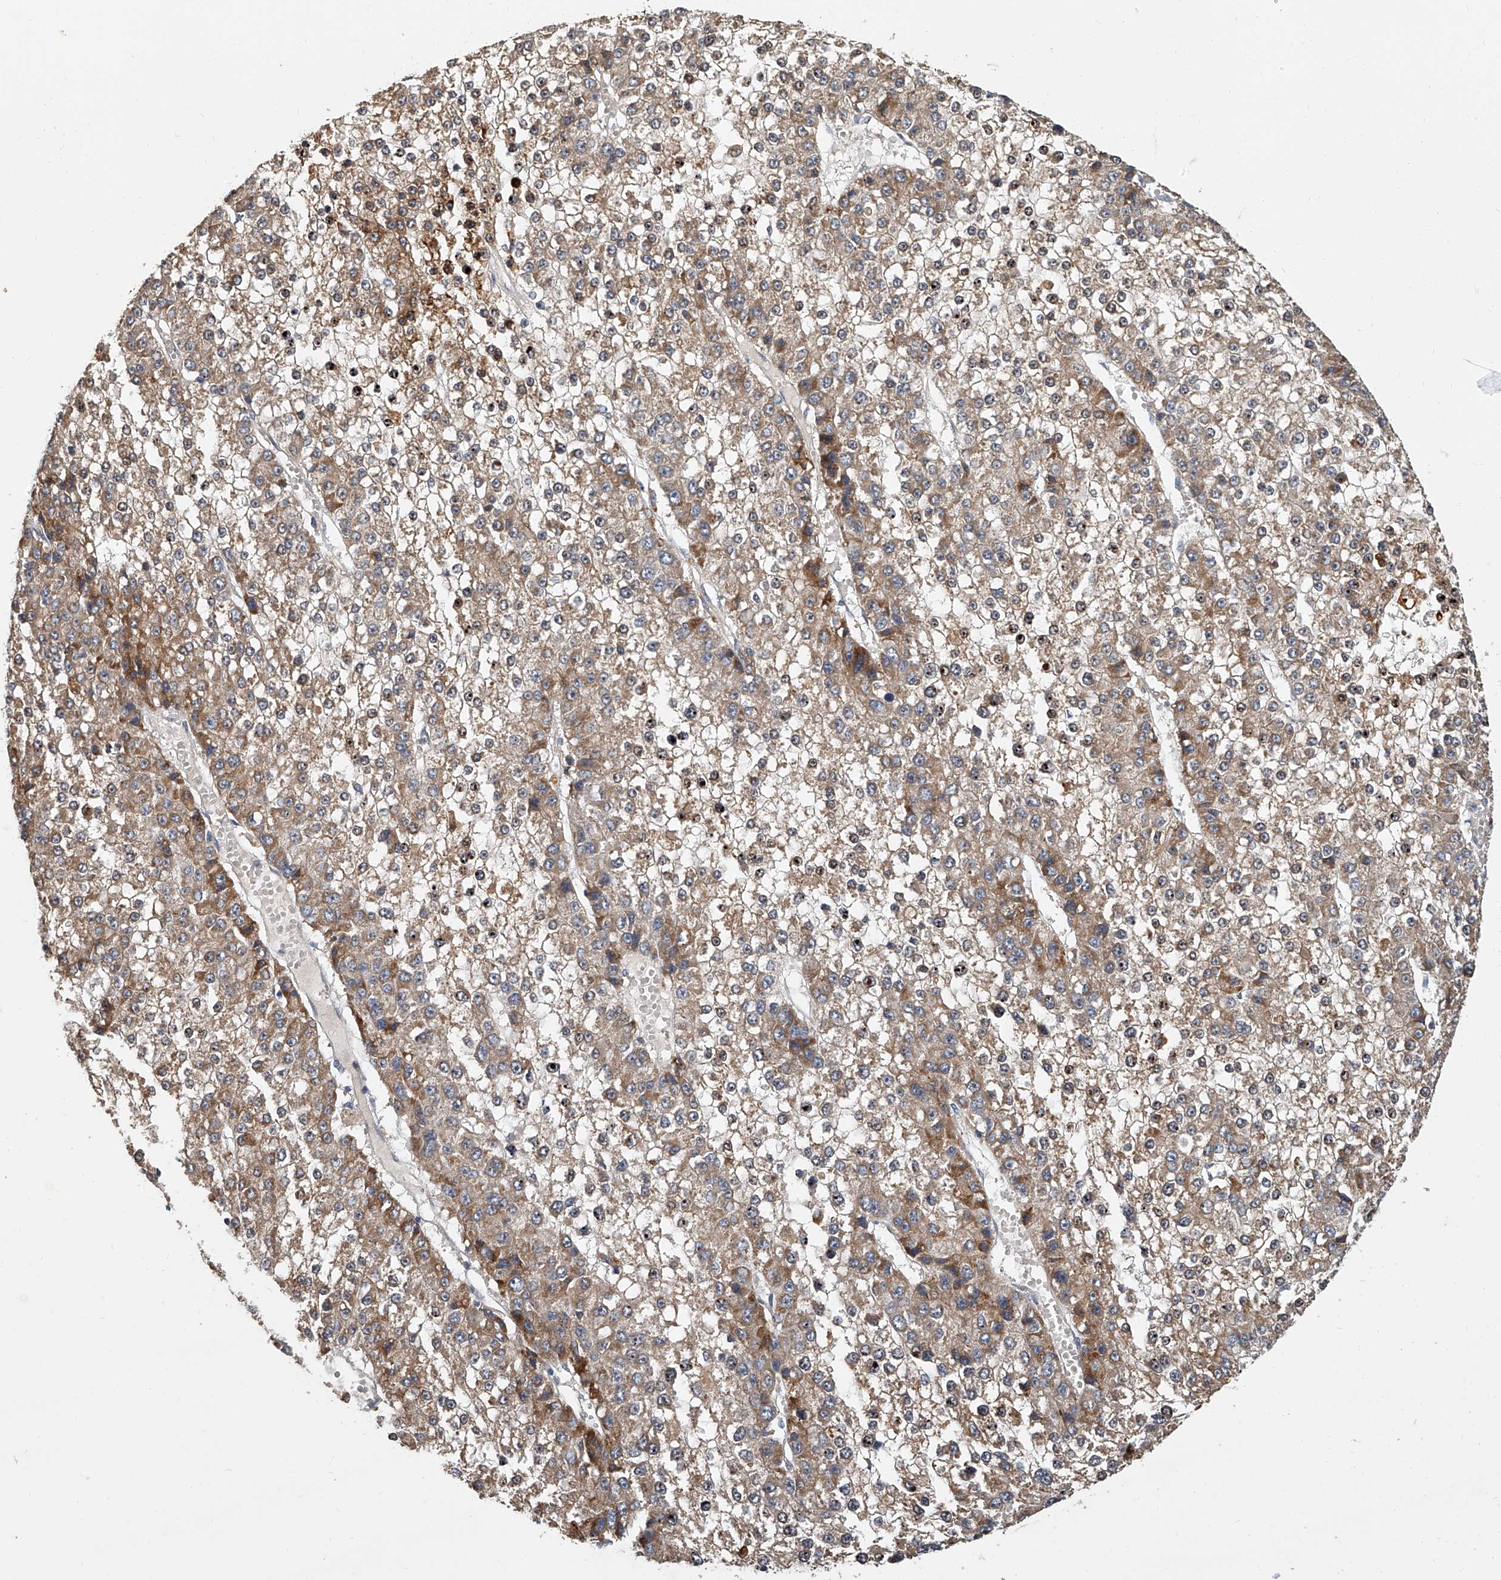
{"staining": {"intensity": "moderate", "quantity": ">75%", "location": "cytoplasmic/membranous"}, "tissue": "liver cancer", "cell_type": "Tumor cells", "image_type": "cancer", "snomed": [{"axis": "morphology", "description": "Carcinoma, Hepatocellular, NOS"}, {"axis": "topography", "description": "Liver"}], "caption": "Human liver hepatocellular carcinoma stained with a brown dye exhibits moderate cytoplasmic/membranous positive staining in approximately >75% of tumor cells.", "gene": "JAG2", "patient": {"sex": "female", "age": 73}}